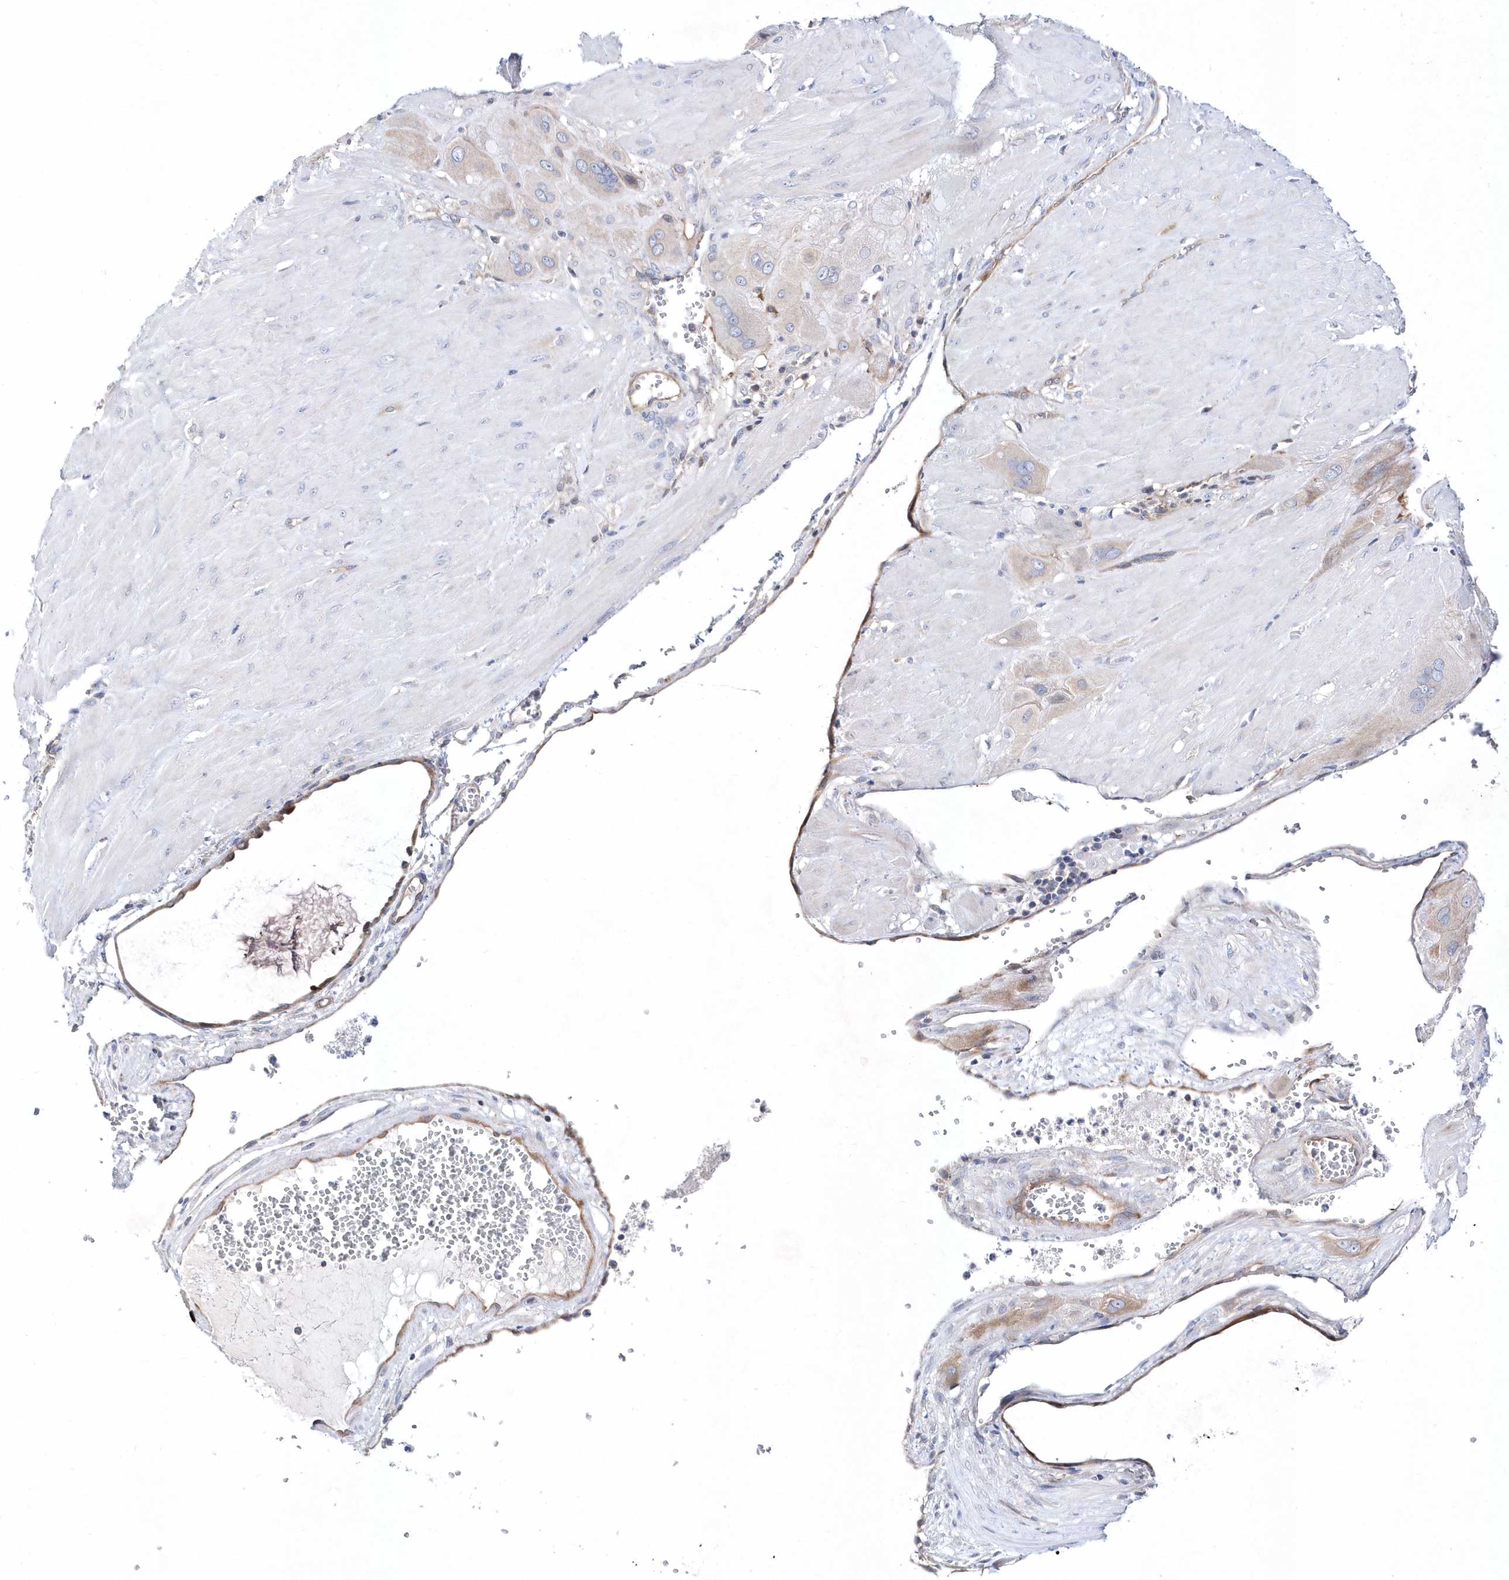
{"staining": {"intensity": "weak", "quantity": "<25%", "location": "cytoplasmic/membranous"}, "tissue": "cervical cancer", "cell_type": "Tumor cells", "image_type": "cancer", "snomed": [{"axis": "morphology", "description": "Squamous cell carcinoma, NOS"}, {"axis": "topography", "description": "Cervix"}], "caption": "DAB immunohistochemical staining of squamous cell carcinoma (cervical) demonstrates no significant expression in tumor cells. (Brightfield microscopy of DAB (3,3'-diaminobenzidine) IHC at high magnification).", "gene": "JKAMP", "patient": {"sex": "female", "age": 34}}